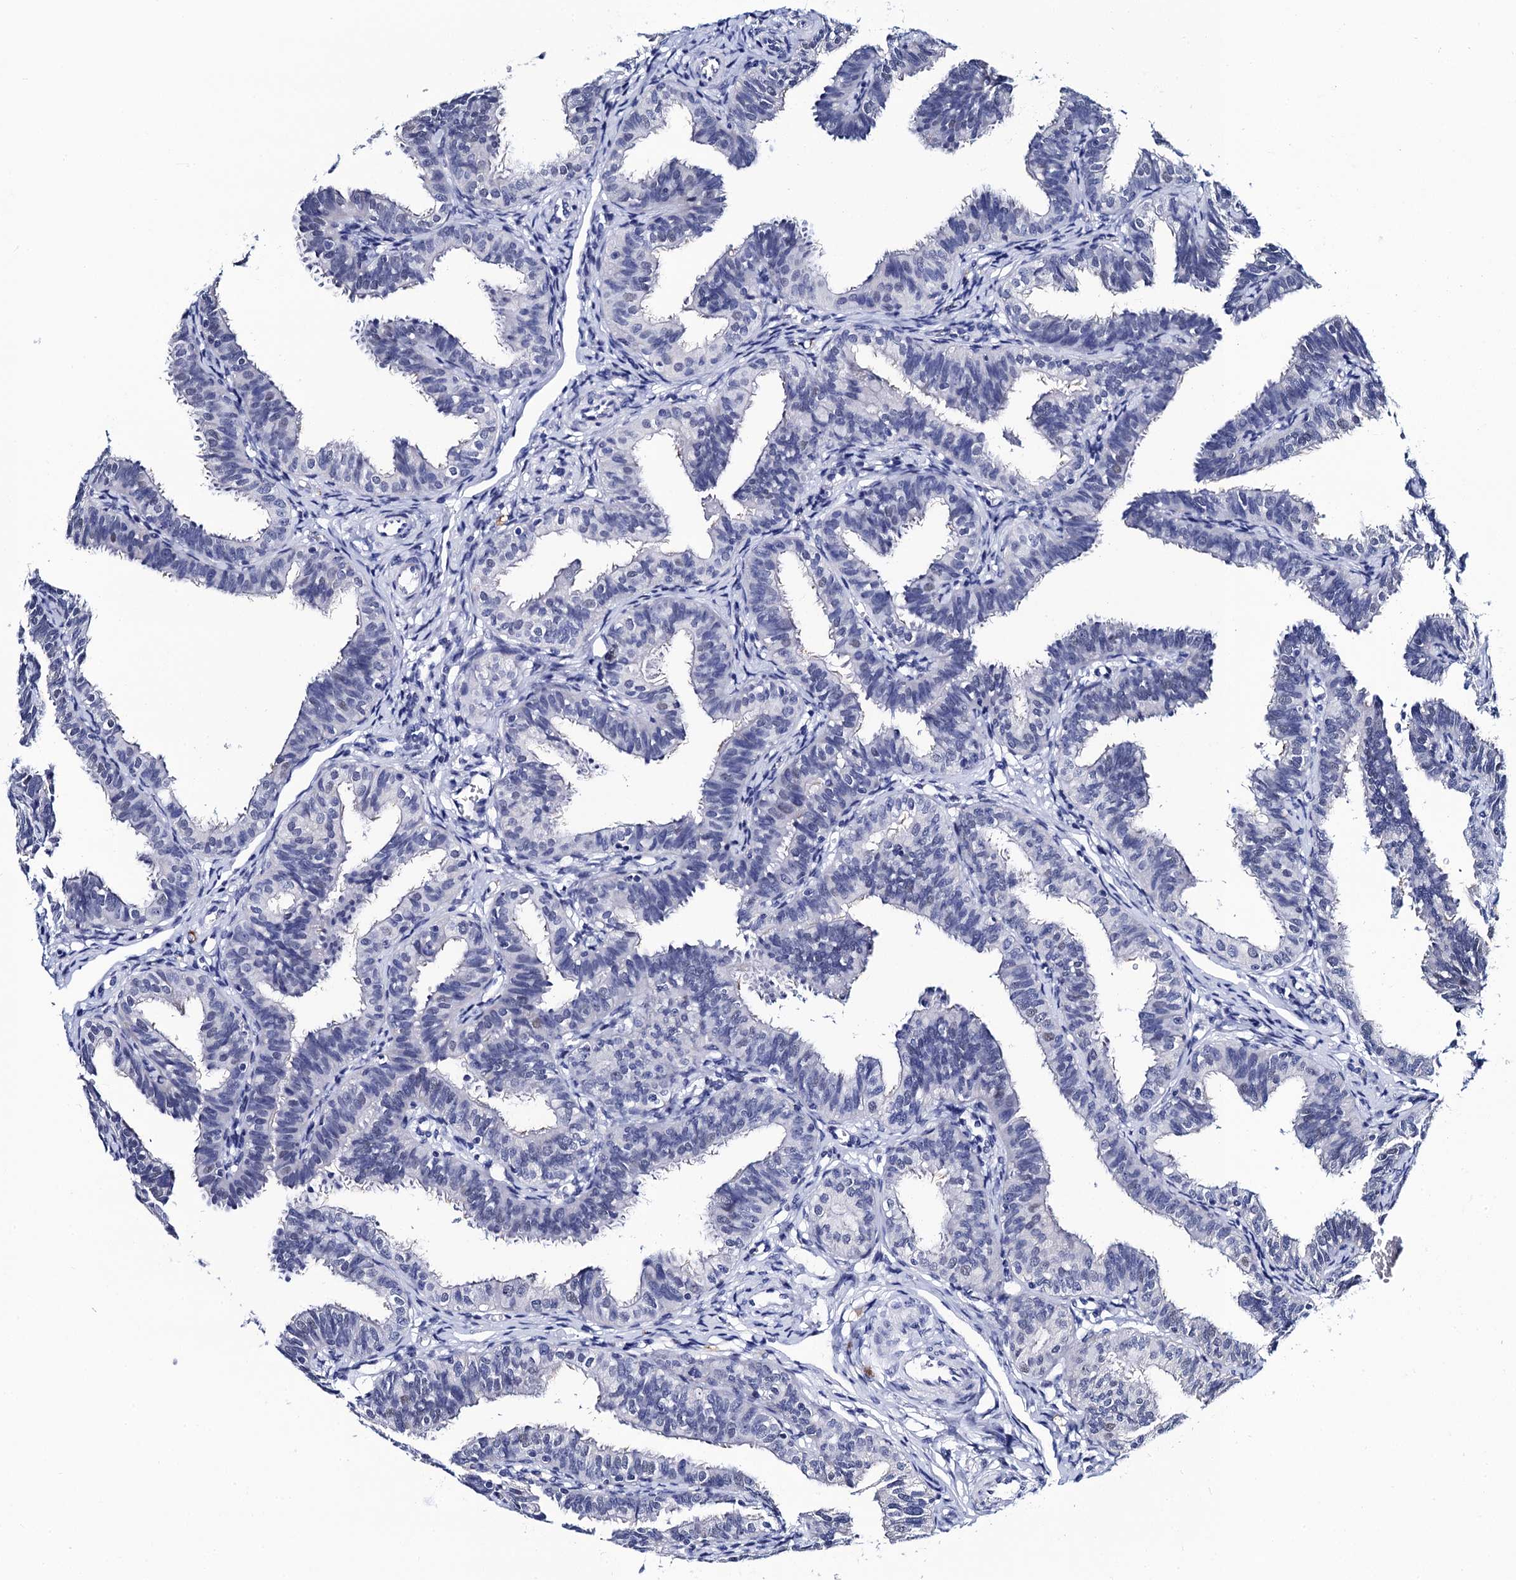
{"staining": {"intensity": "negative", "quantity": "none", "location": "none"}, "tissue": "fallopian tube", "cell_type": "Glandular cells", "image_type": "normal", "snomed": [{"axis": "morphology", "description": "Normal tissue, NOS"}, {"axis": "topography", "description": "Fallopian tube"}], "caption": "High power microscopy histopathology image of an immunohistochemistry image of benign fallopian tube, revealing no significant staining in glandular cells.", "gene": "SLC7A10", "patient": {"sex": "female", "age": 35}}